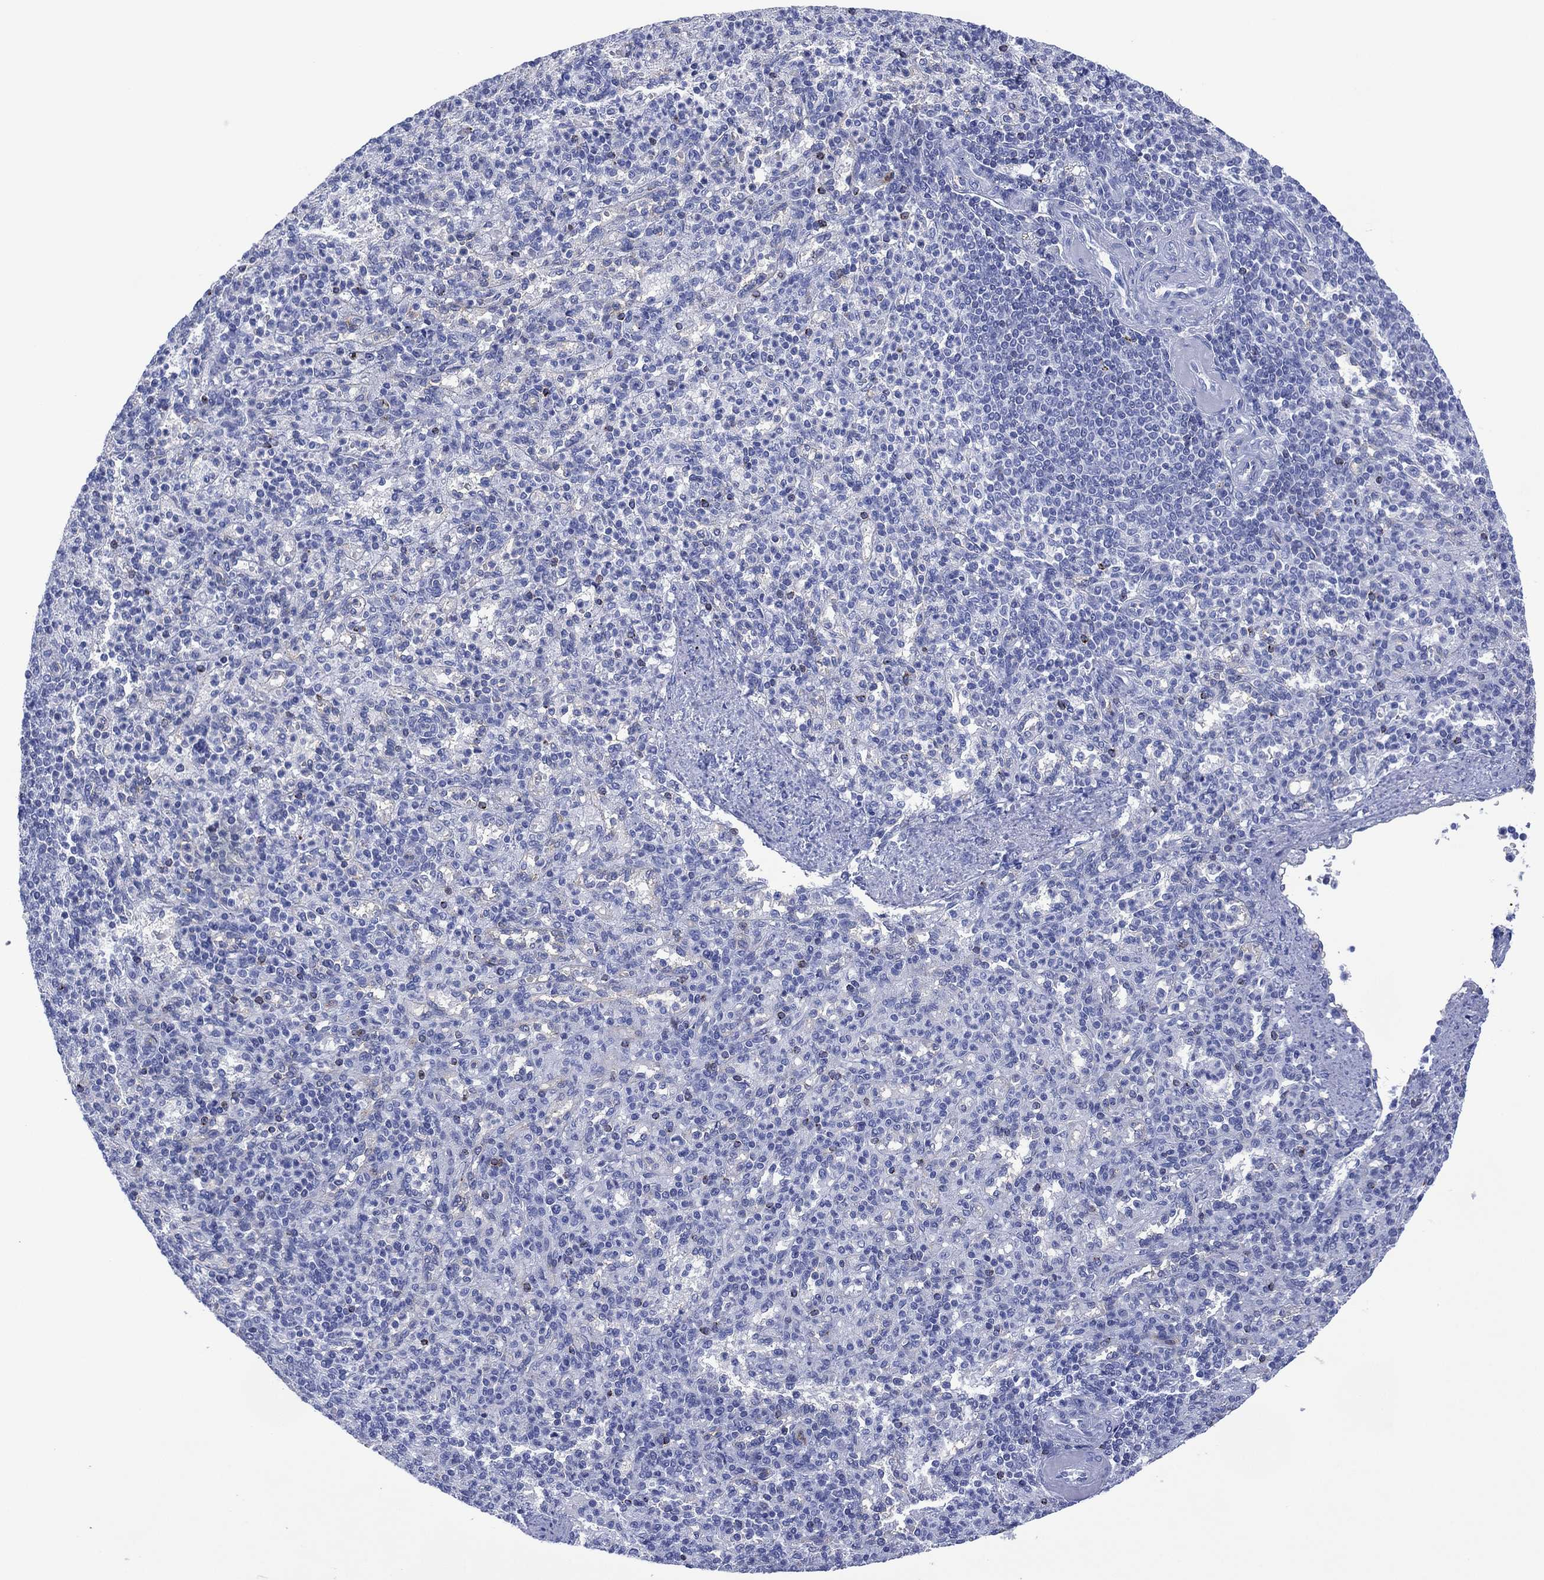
{"staining": {"intensity": "negative", "quantity": "none", "location": "none"}, "tissue": "spleen", "cell_type": "Cells in red pulp", "image_type": "normal", "snomed": [{"axis": "morphology", "description": "Normal tissue, NOS"}, {"axis": "topography", "description": "Spleen"}], "caption": "DAB (3,3'-diaminobenzidine) immunohistochemical staining of unremarkable human spleen shows no significant positivity in cells in red pulp. (DAB (3,3'-diaminobenzidine) immunohistochemistry visualized using brightfield microscopy, high magnification).", "gene": "DPP4", "patient": {"sex": "female", "age": 74}}